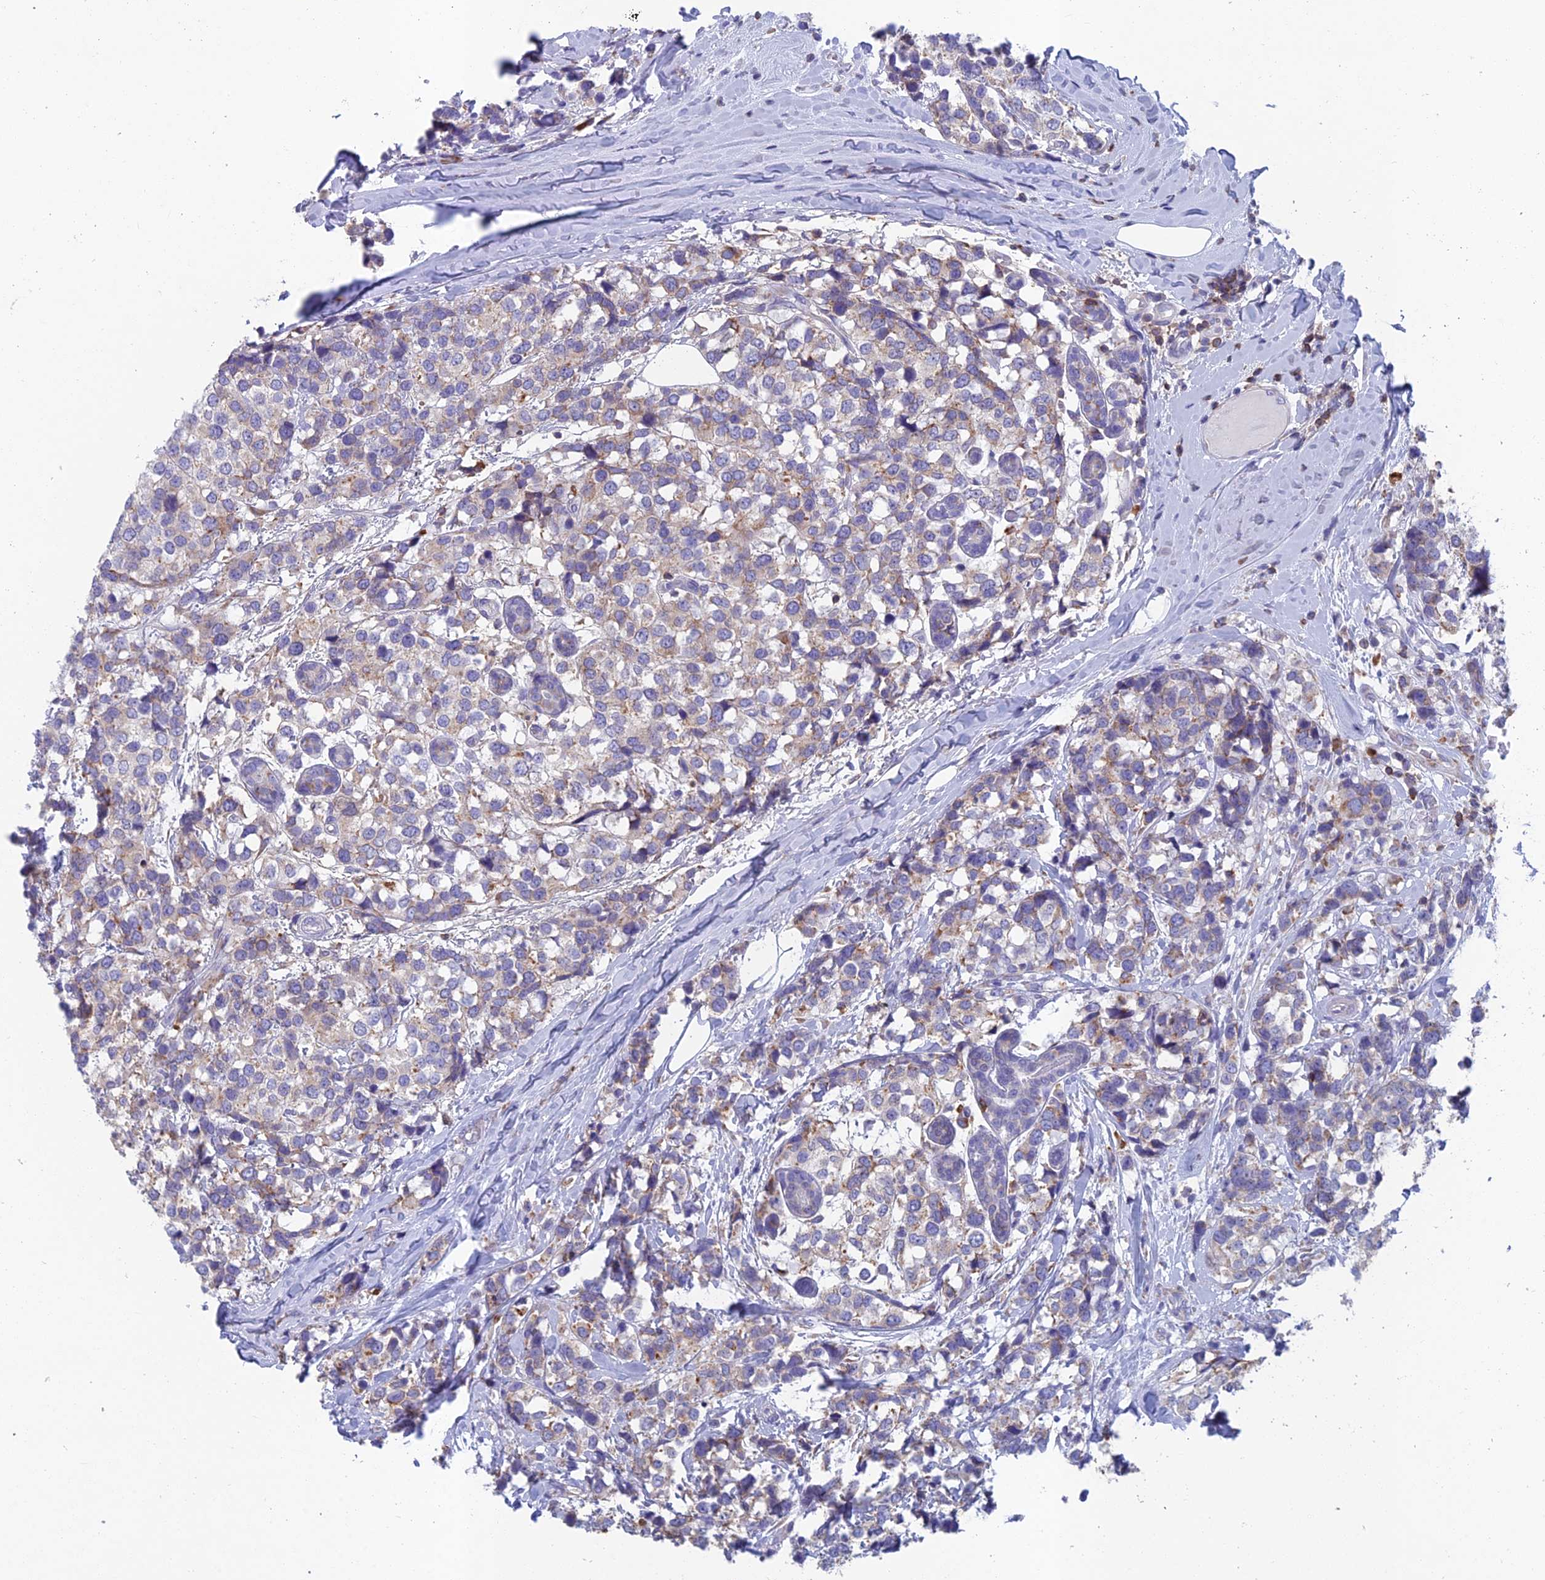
{"staining": {"intensity": "weak", "quantity": "25%-75%", "location": "cytoplasmic/membranous"}, "tissue": "breast cancer", "cell_type": "Tumor cells", "image_type": "cancer", "snomed": [{"axis": "morphology", "description": "Lobular carcinoma"}, {"axis": "topography", "description": "Breast"}], "caption": "Protein staining of lobular carcinoma (breast) tissue reveals weak cytoplasmic/membranous staining in about 25%-75% of tumor cells.", "gene": "ABI3BP", "patient": {"sex": "female", "age": 59}}